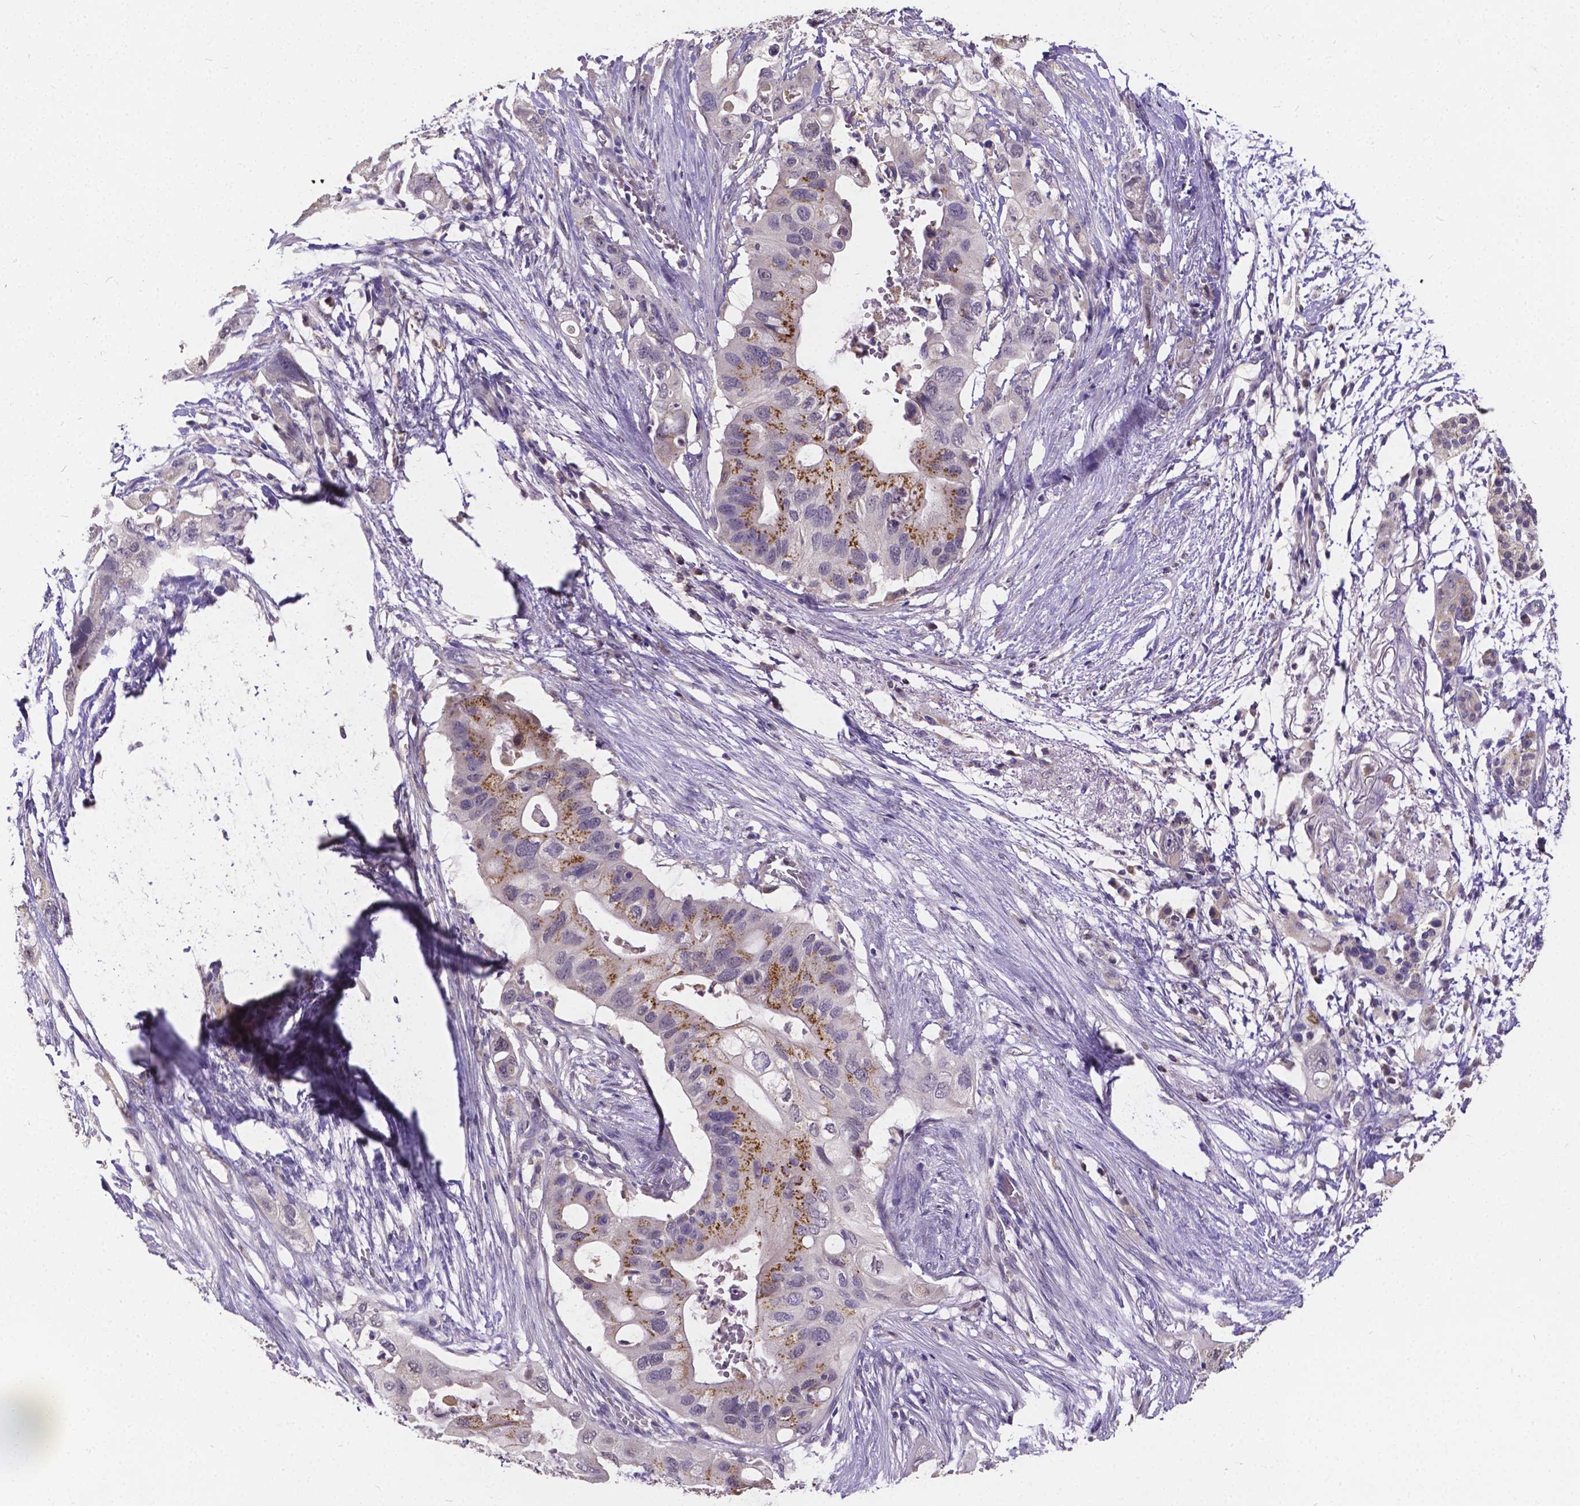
{"staining": {"intensity": "moderate", "quantity": "25%-75%", "location": "cytoplasmic/membranous"}, "tissue": "pancreatic cancer", "cell_type": "Tumor cells", "image_type": "cancer", "snomed": [{"axis": "morphology", "description": "Adenocarcinoma, NOS"}, {"axis": "topography", "description": "Pancreas"}], "caption": "IHC photomicrograph of neoplastic tissue: human pancreatic cancer (adenocarcinoma) stained using IHC shows medium levels of moderate protein expression localized specifically in the cytoplasmic/membranous of tumor cells, appearing as a cytoplasmic/membranous brown color.", "gene": "CTNNA2", "patient": {"sex": "female", "age": 72}}